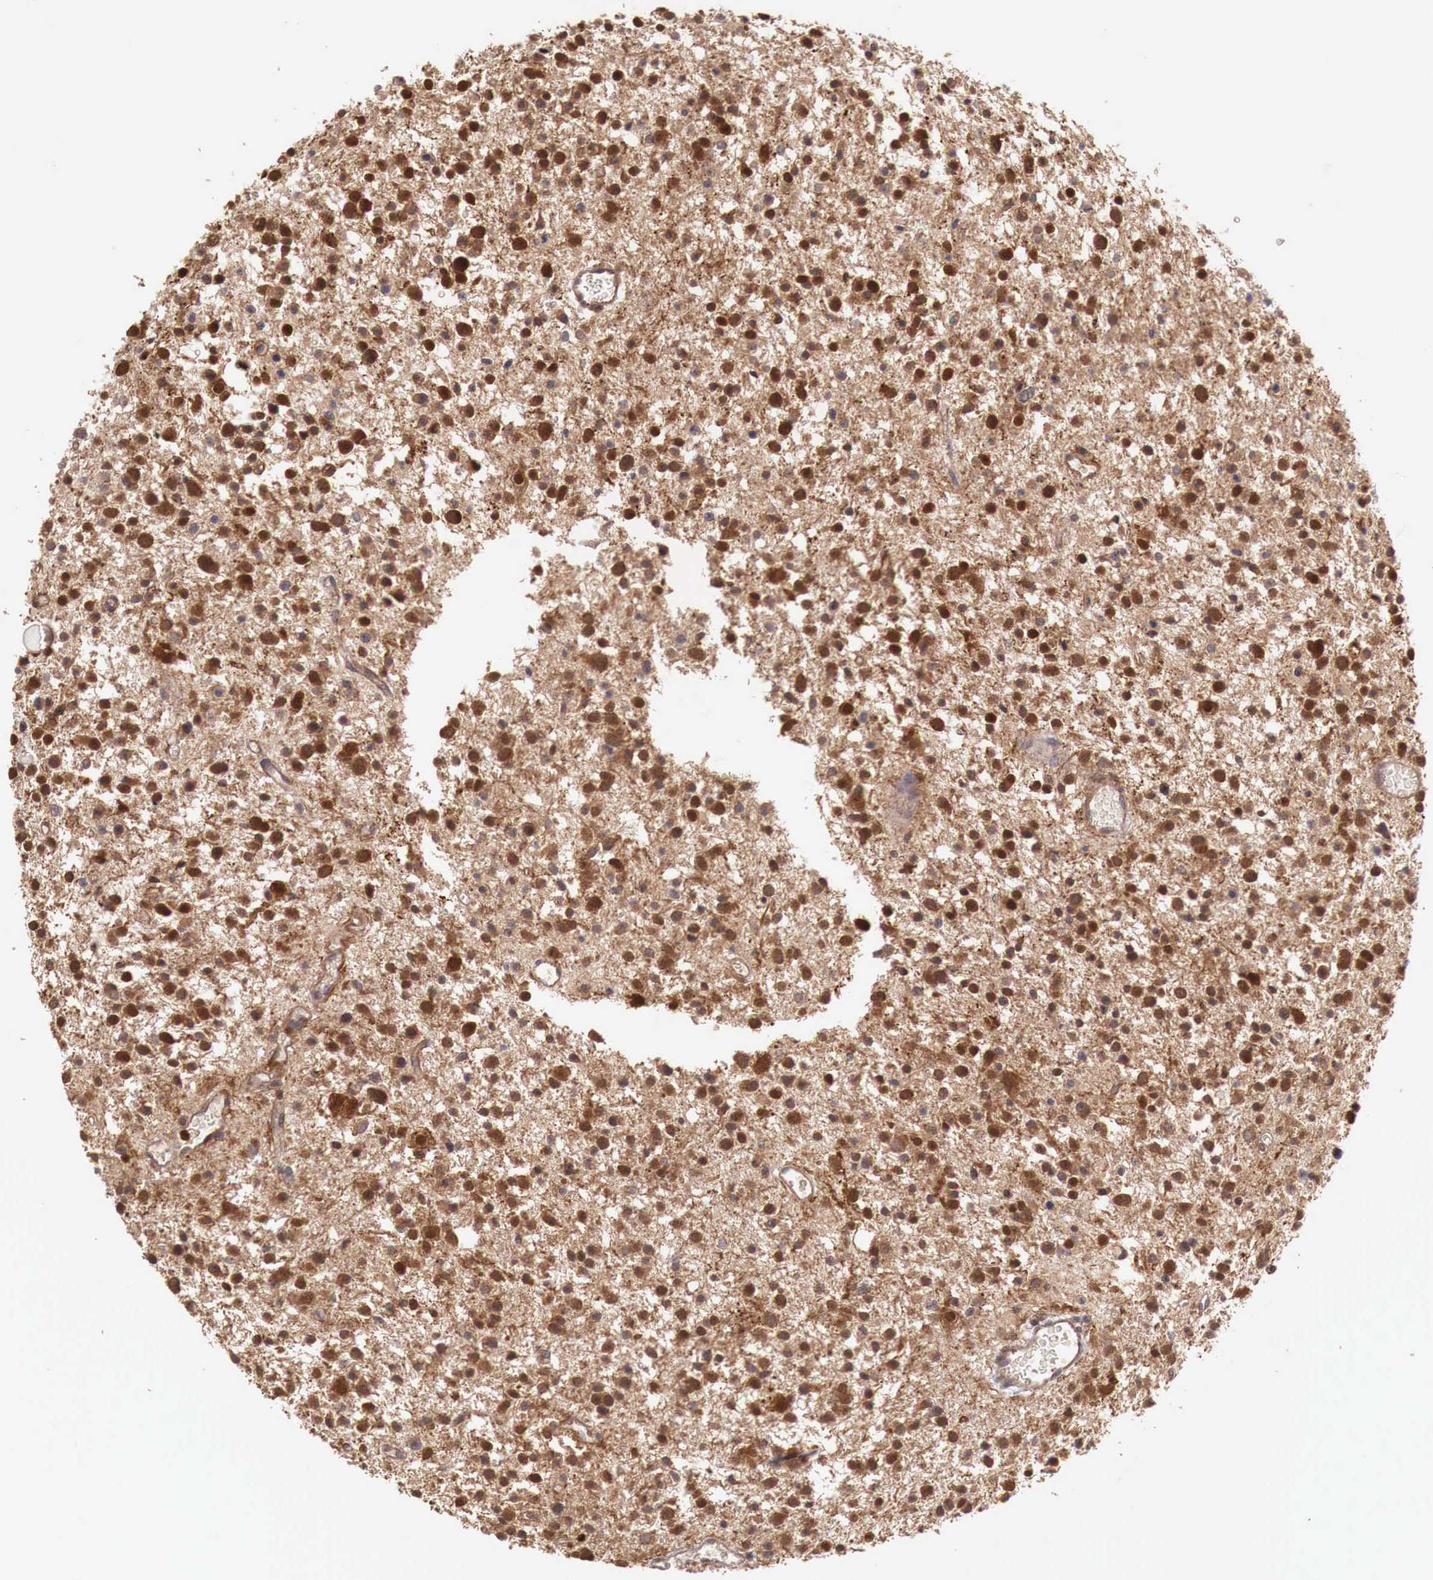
{"staining": {"intensity": "negative", "quantity": "none", "location": "none"}, "tissue": "glioma", "cell_type": "Tumor cells", "image_type": "cancer", "snomed": [{"axis": "morphology", "description": "Glioma, malignant, Low grade"}, {"axis": "topography", "description": "Brain"}], "caption": "DAB (3,3'-diaminobenzidine) immunohistochemical staining of glioma reveals no significant staining in tumor cells. The staining was performed using DAB to visualize the protein expression in brown, while the nuclei were stained in blue with hematoxylin (Magnification: 20x).", "gene": "GAB2", "patient": {"sex": "female", "age": 36}}